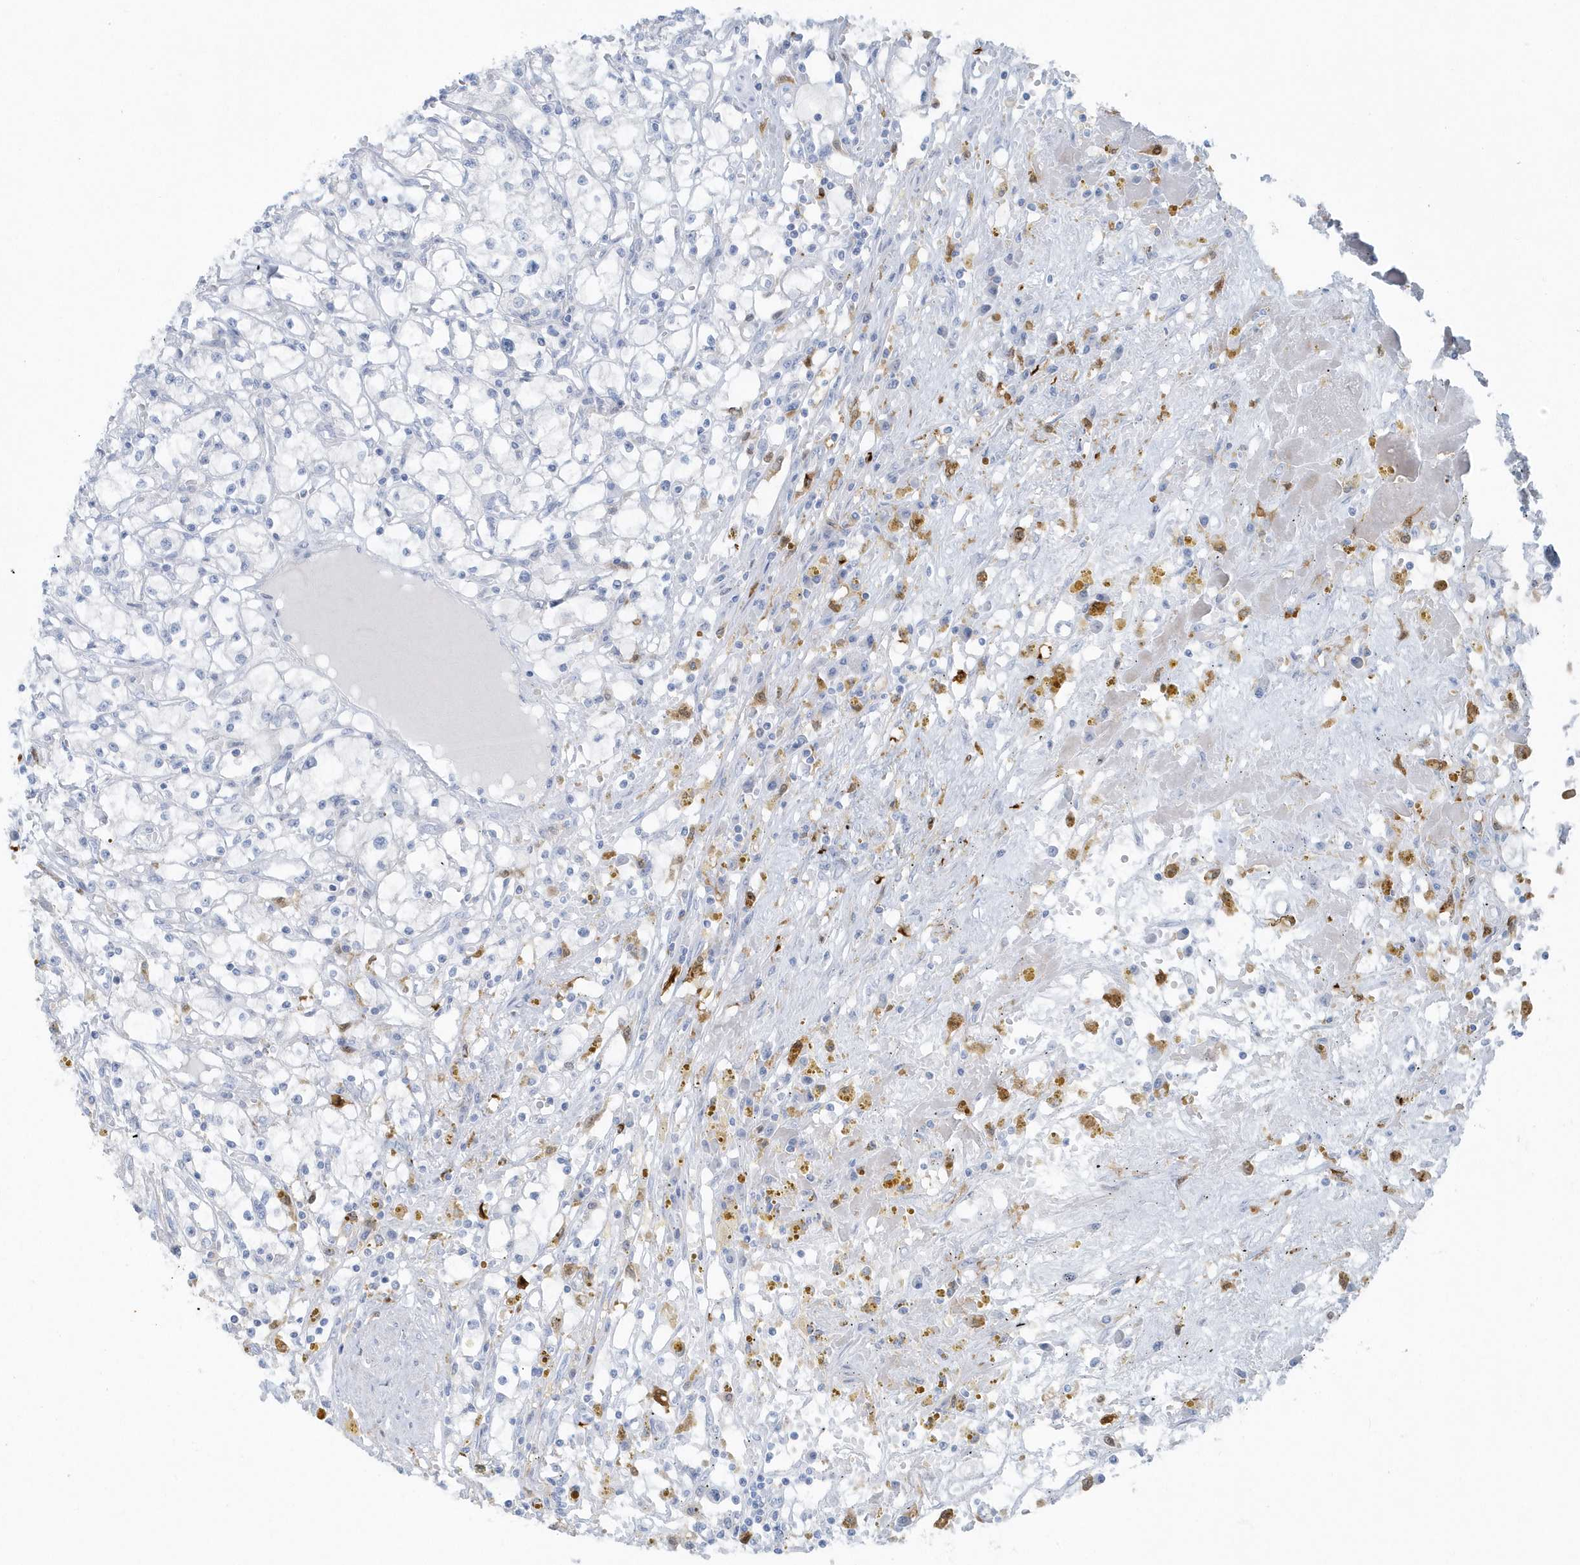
{"staining": {"intensity": "negative", "quantity": "none", "location": "none"}, "tissue": "renal cancer", "cell_type": "Tumor cells", "image_type": "cancer", "snomed": [{"axis": "morphology", "description": "Adenocarcinoma, NOS"}, {"axis": "topography", "description": "Kidney"}], "caption": "Immunohistochemistry (IHC) histopathology image of adenocarcinoma (renal) stained for a protein (brown), which shows no staining in tumor cells.", "gene": "FAM98A", "patient": {"sex": "male", "age": 56}}